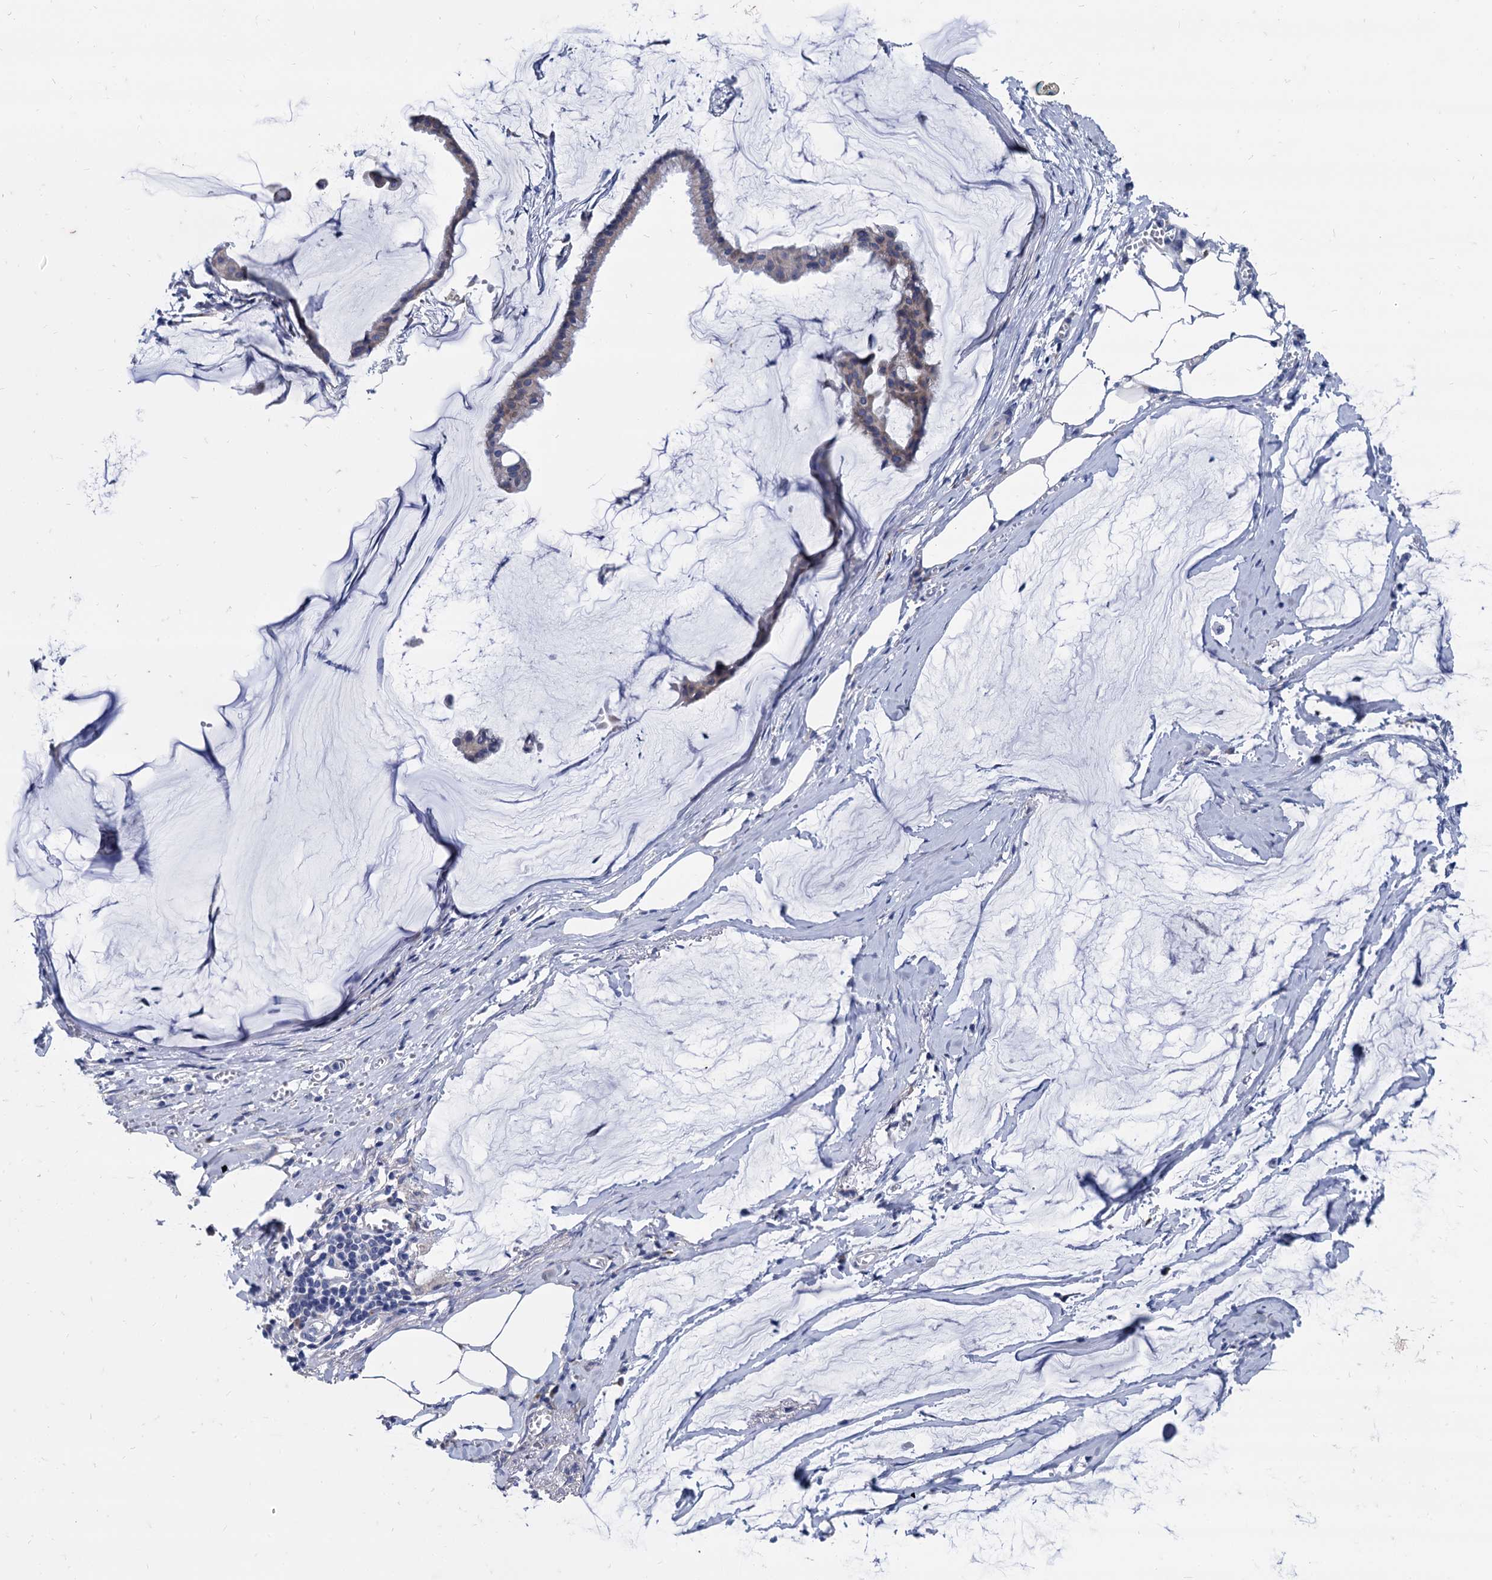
{"staining": {"intensity": "weak", "quantity": "<25%", "location": "cytoplasmic/membranous"}, "tissue": "ovarian cancer", "cell_type": "Tumor cells", "image_type": "cancer", "snomed": [{"axis": "morphology", "description": "Cystadenocarcinoma, mucinous, NOS"}, {"axis": "topography", "description": "Ovary"}], "caption": "The IHC image has no significant staining in tumor cells of ovarian mucinous cystadenocarcinoma tissue. (DAB immunohistochemistry, high magnification).", "gene": "FOXR2", "patient": {"sex": "female", "age": 73}}